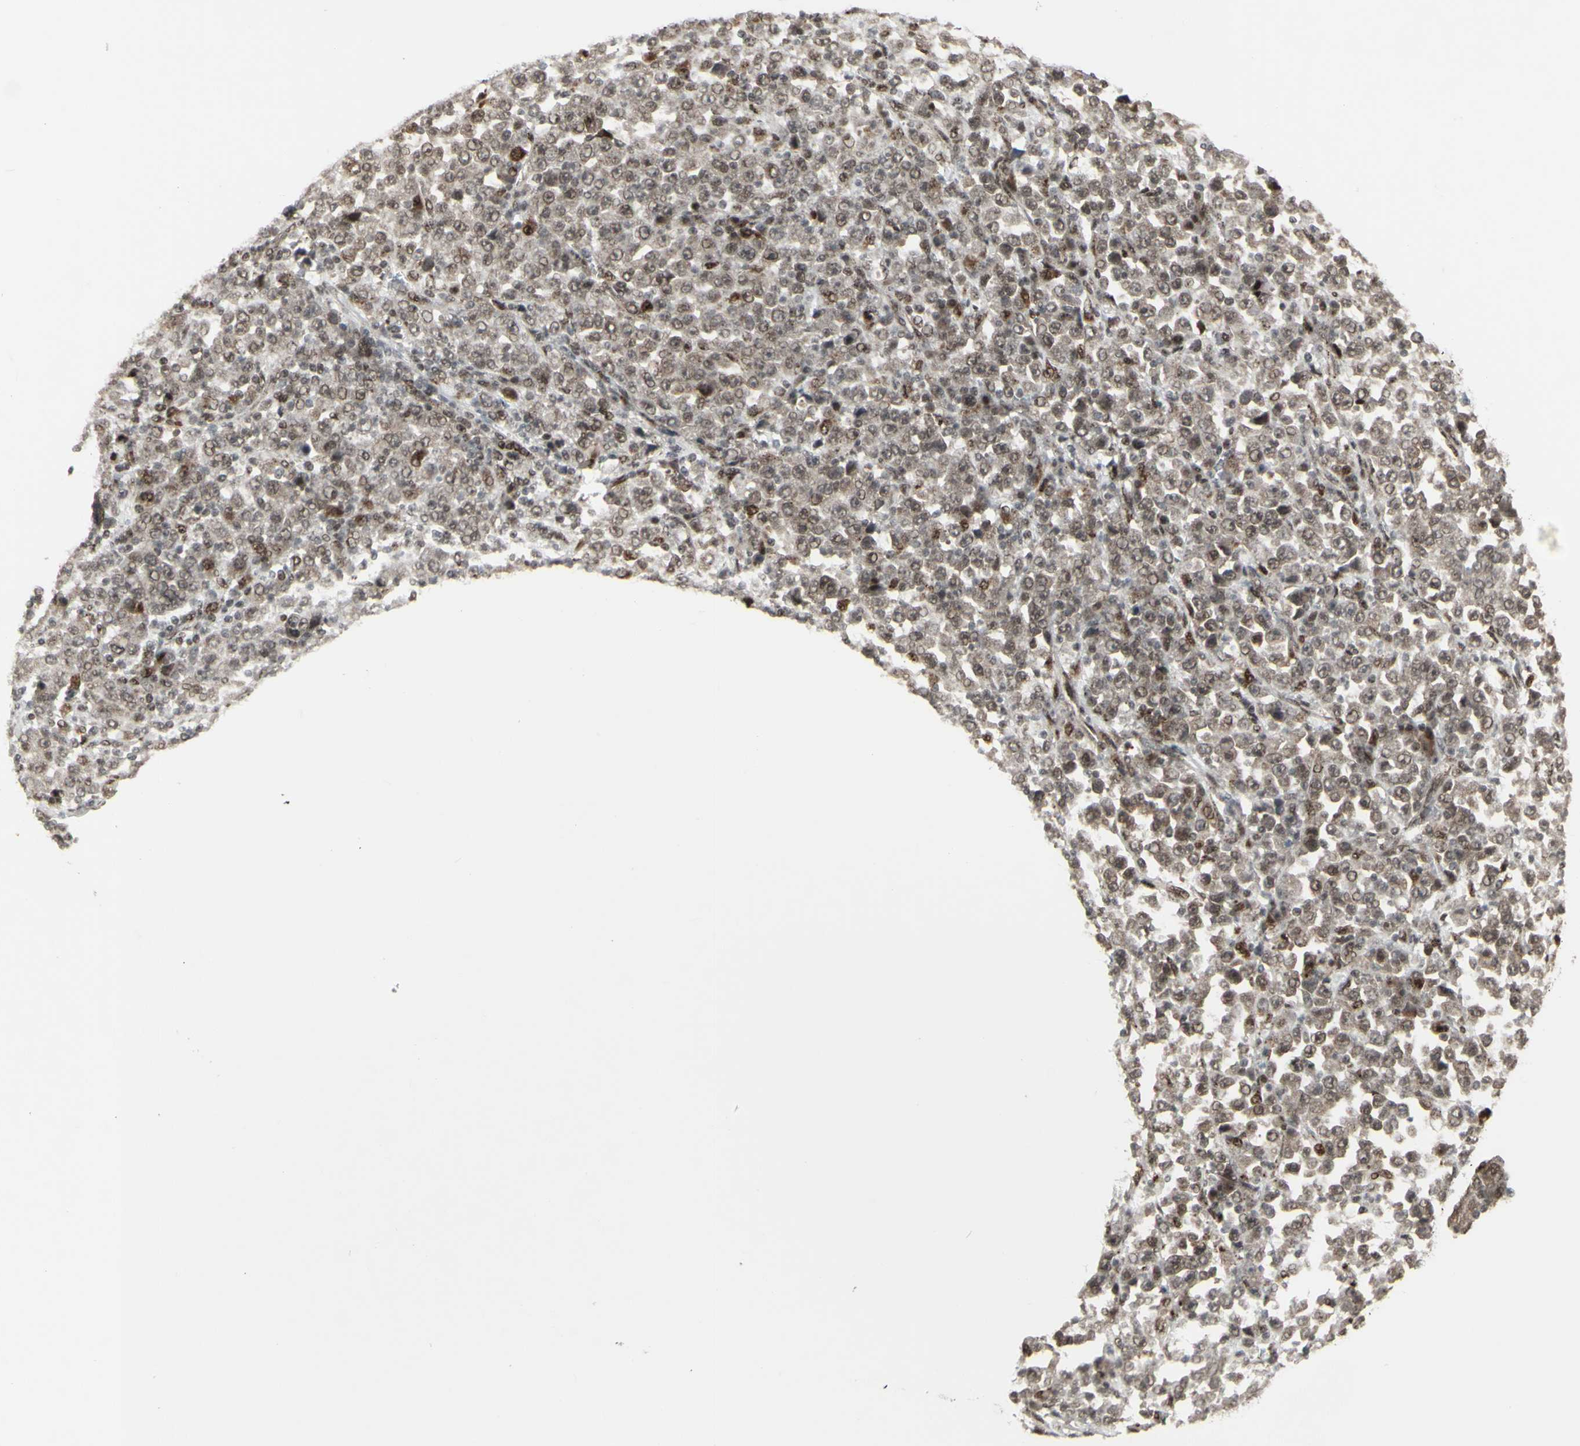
{"staining": {"intensity": "moderate", "quantity": ">75%", "location": "cytoplasmic/membranous,nuclear"}, "tissue": "stomach cancer", "cell_type": "Tumor cells", "image_type": "cancer", "snomed": [{"axis": "morphology", "description": "Normal tissue, NOS"}, {"axis": "morphology", "description": "Adenocarcinoma, NOS"}, {"axis": "topography", "description": "Stomach, upper"}, {"axis": "topography", "description": "Stomach"}], "caption": "Adenocarcinoma (stomach) tissue reveals moderate cytoplasmic/membranous and nuclear expression in approximately >75% of tumor cells, visualized by immunohistochemistry.", "gene": "CBX1", "patient": {"sex": "male", "age": 59}}